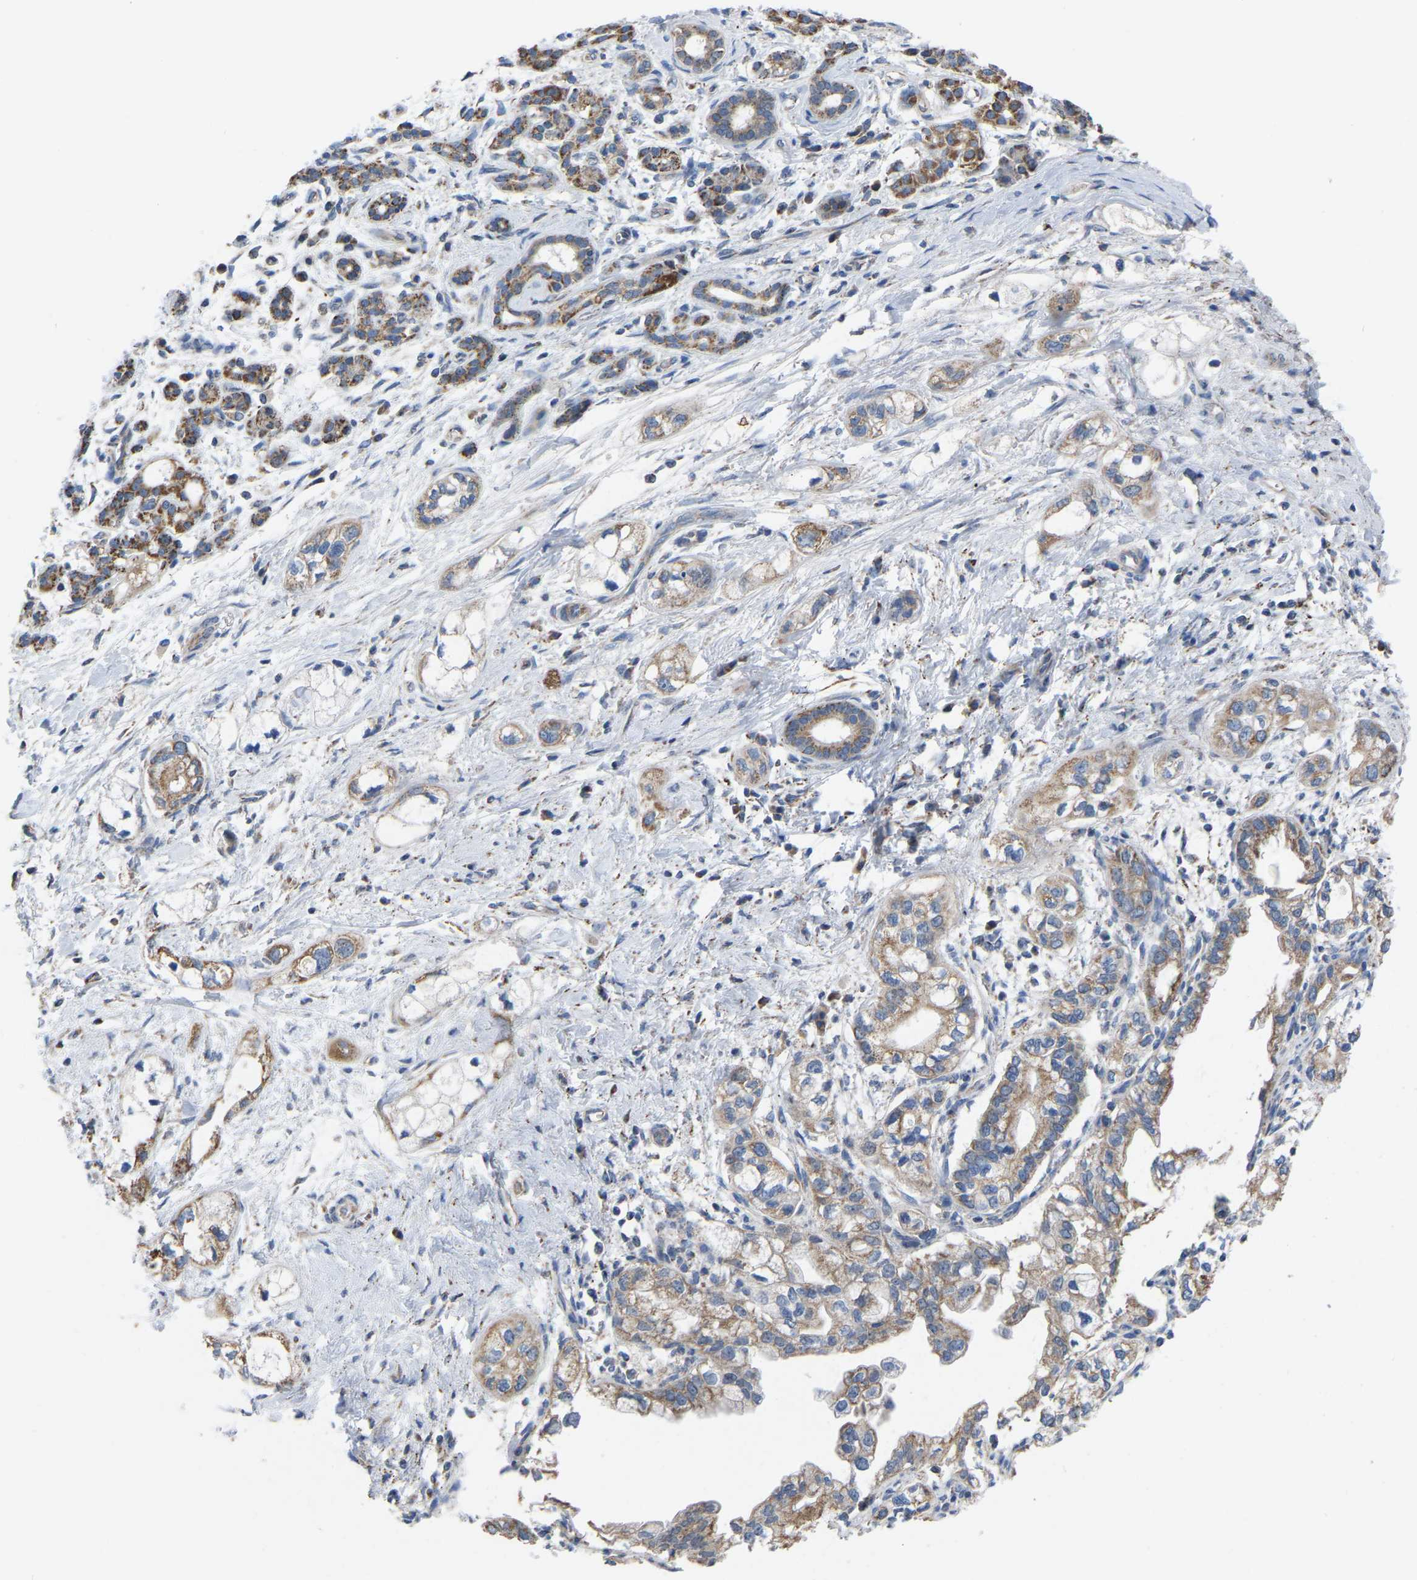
{"staining": {"intensity": "moderate", "quantity": ">75%", "location": "cytoplasmic/membranous"}, "tissue": "pancreatic cancer", "cell_type": "Tumor cells", "image_type": "cancer", "snomed": [{"axis": "morphology", "description": "Adenocarcinoma, NOS"}, {"axis": "topography", "description": "Pancreas"}], "caption": "IHC histopathology image of neoplastic tissue: human pancreatic cancer stained using immunohistochemistry exhibits medium levels of moderate protein expression localized specifically in the cytoplasmic/membranous of tumor cells, appearing as a cytoplasmic/membranous brown color.", "gene": "BCL10", "patient": {"sex": "male", "age": 74}}